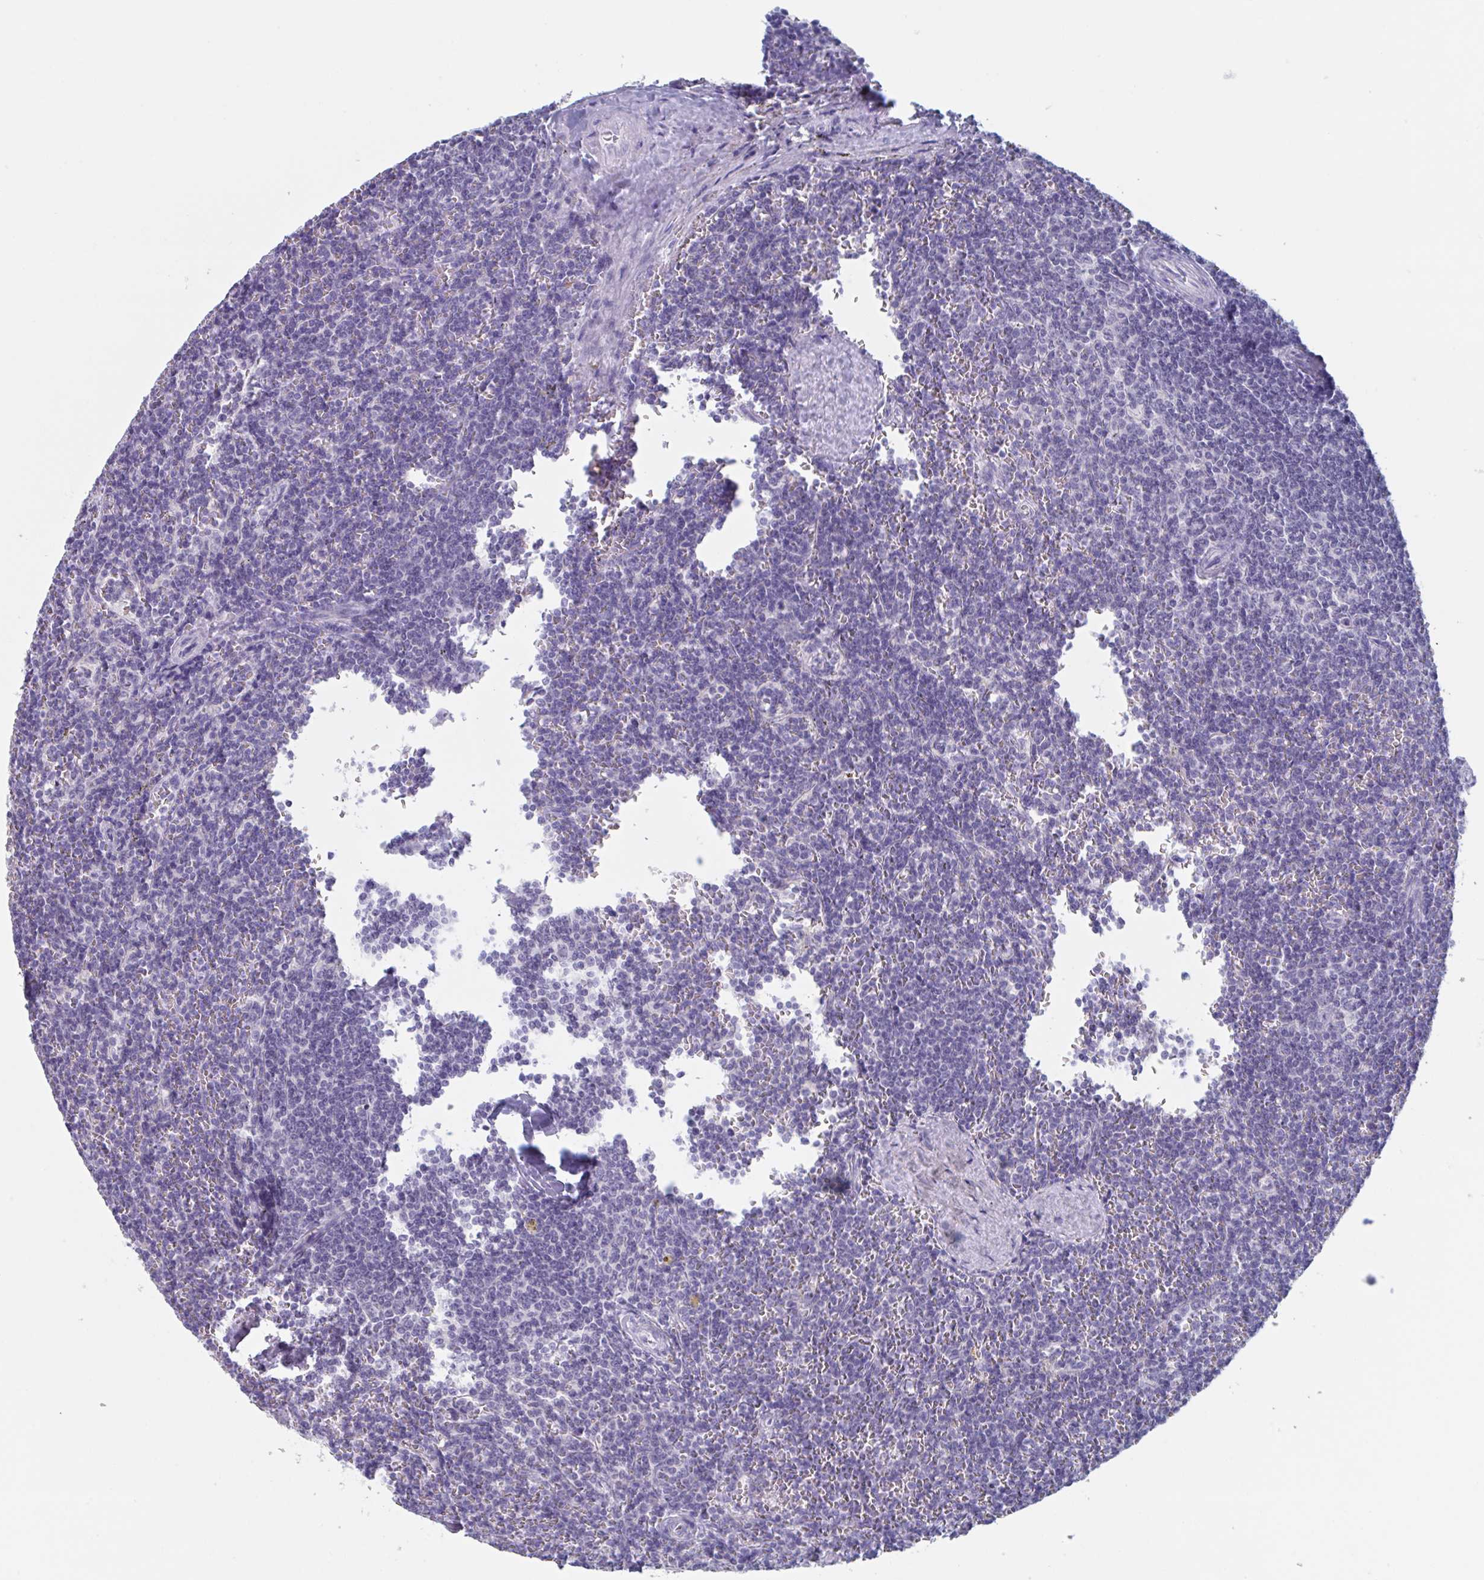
{"staining": {"intensity": "negative", "quantity": "none", "location": "none"}, "tissue": "lymphoma", "cell_type": "Tumor cells", "image_type": "cancer", "snomed": [{"axis": "morphology", "description": "Malignant lymphoma, non-Hodgkin's type, Low grade"}, {"axis": "topography", "description": "Spleen"}], "caption": "An immunohistochemistry histopathology image of lymphoma is shown. There is no staining in tumor cells of lymphoma.", "gene": "NDUFC2", "patient": {"sex": "male", "age": 78}}